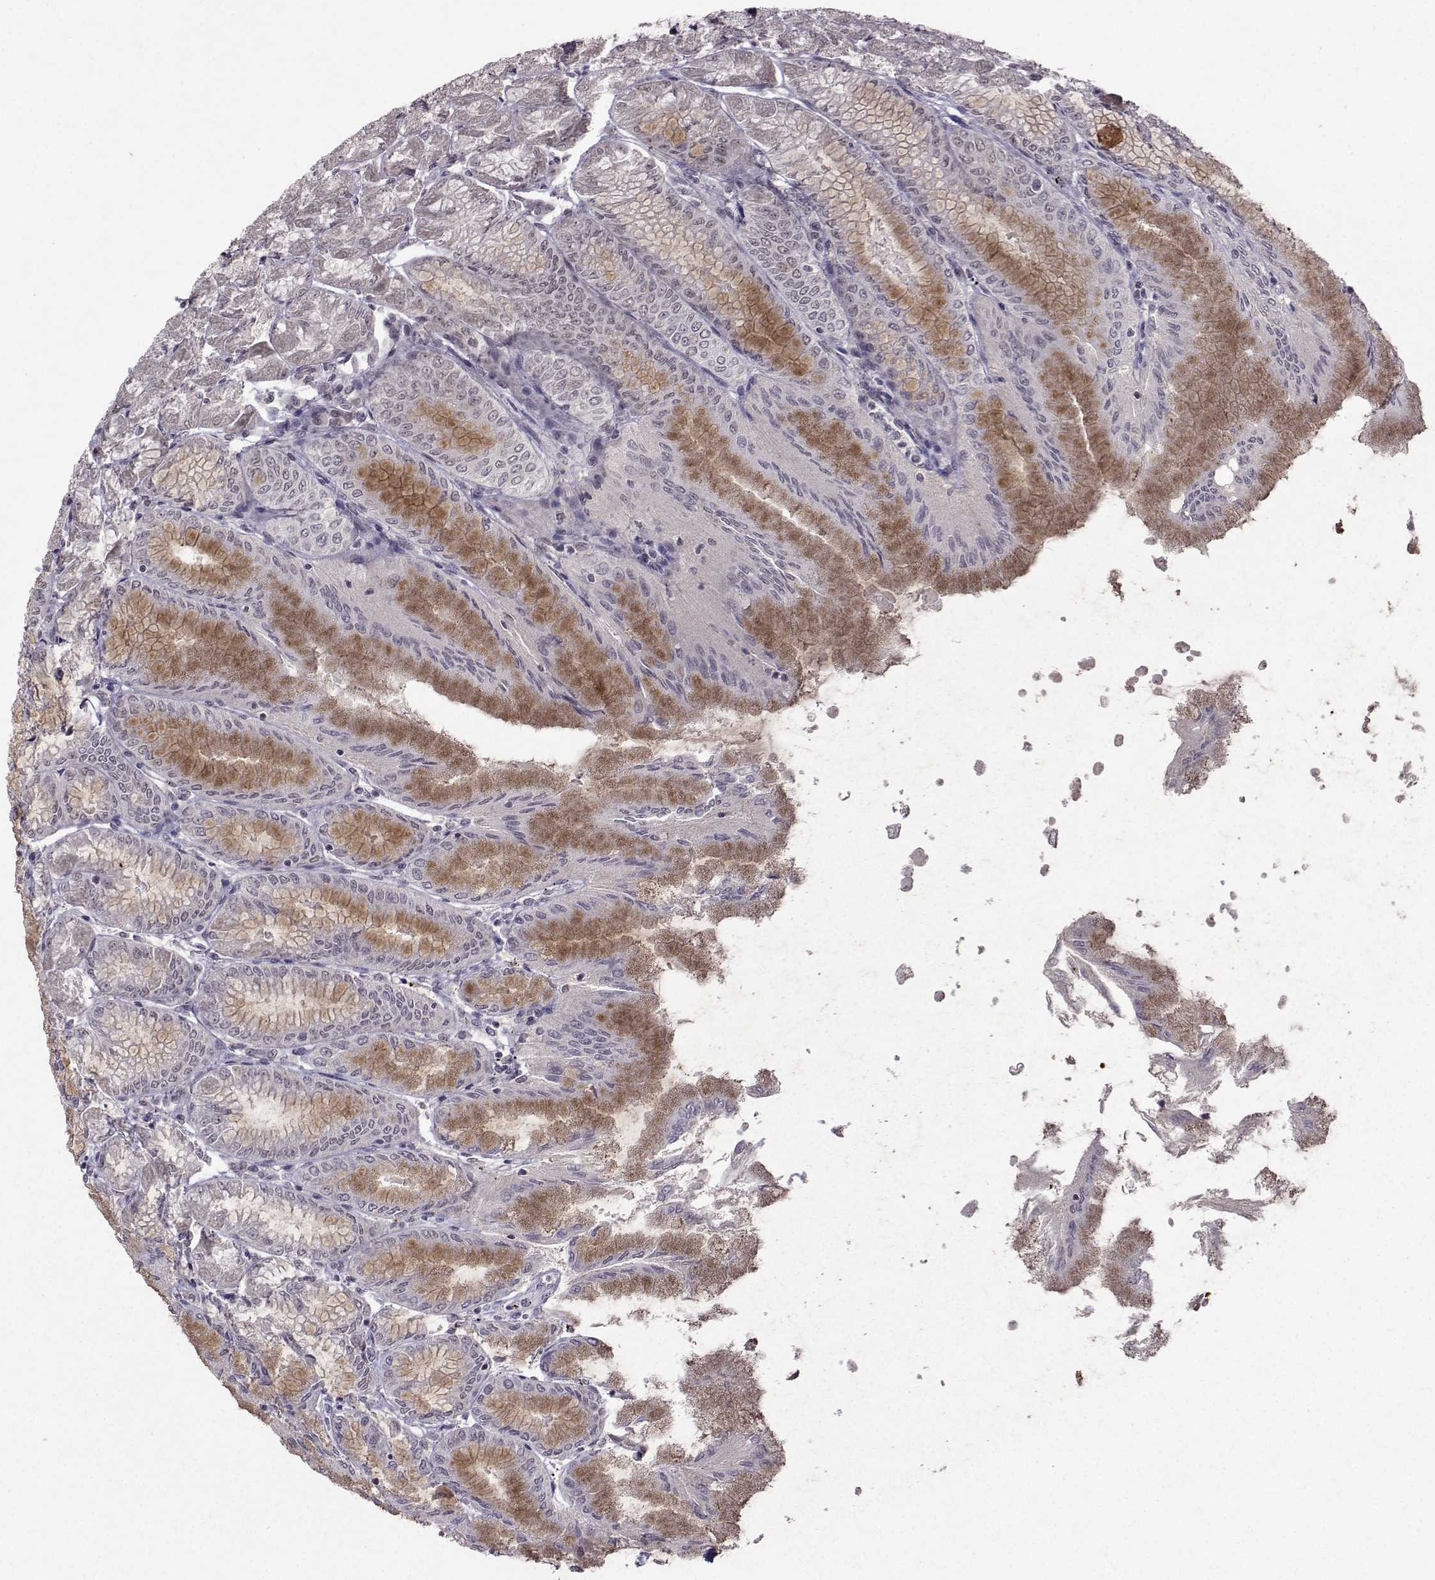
{"staining": {"intensity": "moderate", "quantity": ">75%", "location": "cytoplasmic/membranous"}, "tissue": "stomach", "cell_type": "Glandular cells", "image_type": "normal", "snomed": [{"axis": "morphology", "description": "Normal tissue, NOS"}, {"axis": "topography", "description": "Stomach, upper"}], "caption": "This image displays immunohistochemistry staining of unremarkable human stomach, with medium moderate cytoplasmic/membranous positivity in about >75% of glandular cells.", "gene": "CCL28", "patient": {"sex": "male", "age": 60}}